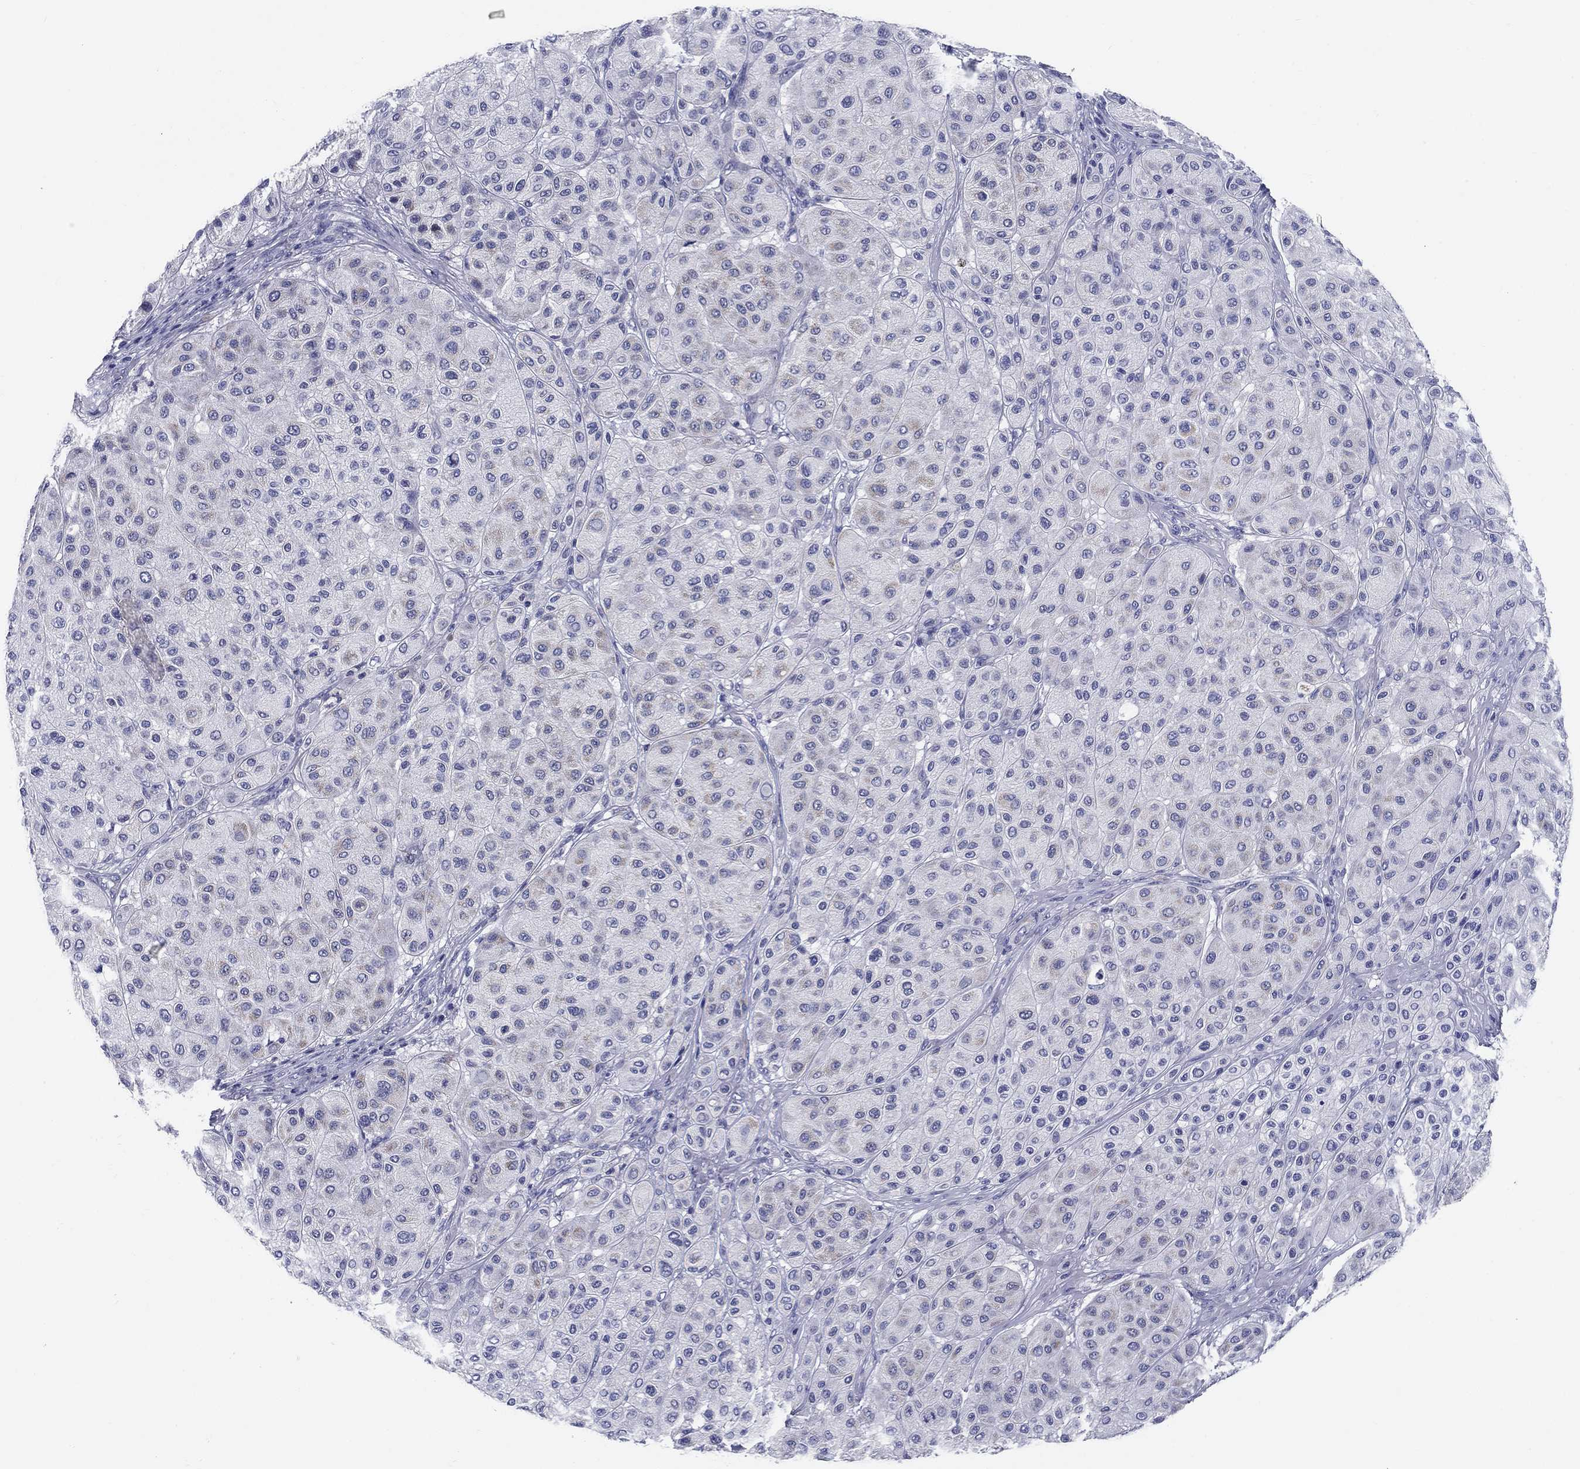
{"staining": {"intensity": "negative", "quantity": "none", "location": "none"}, "tissue": "melanoma", "cell_type": "Tumor cells", "image_type": "cancer", "snomed": [{"axis": "morphology", "description": "Malignant melanoma, Metastatic site"}, {"axis": "topography", "description": "Smooth muscle"}], "caption": "Tumor cells are negative for brown protein staining in melanoma.", "gene": "UPB1", "patient": {"sex": "male", "age": 41}}